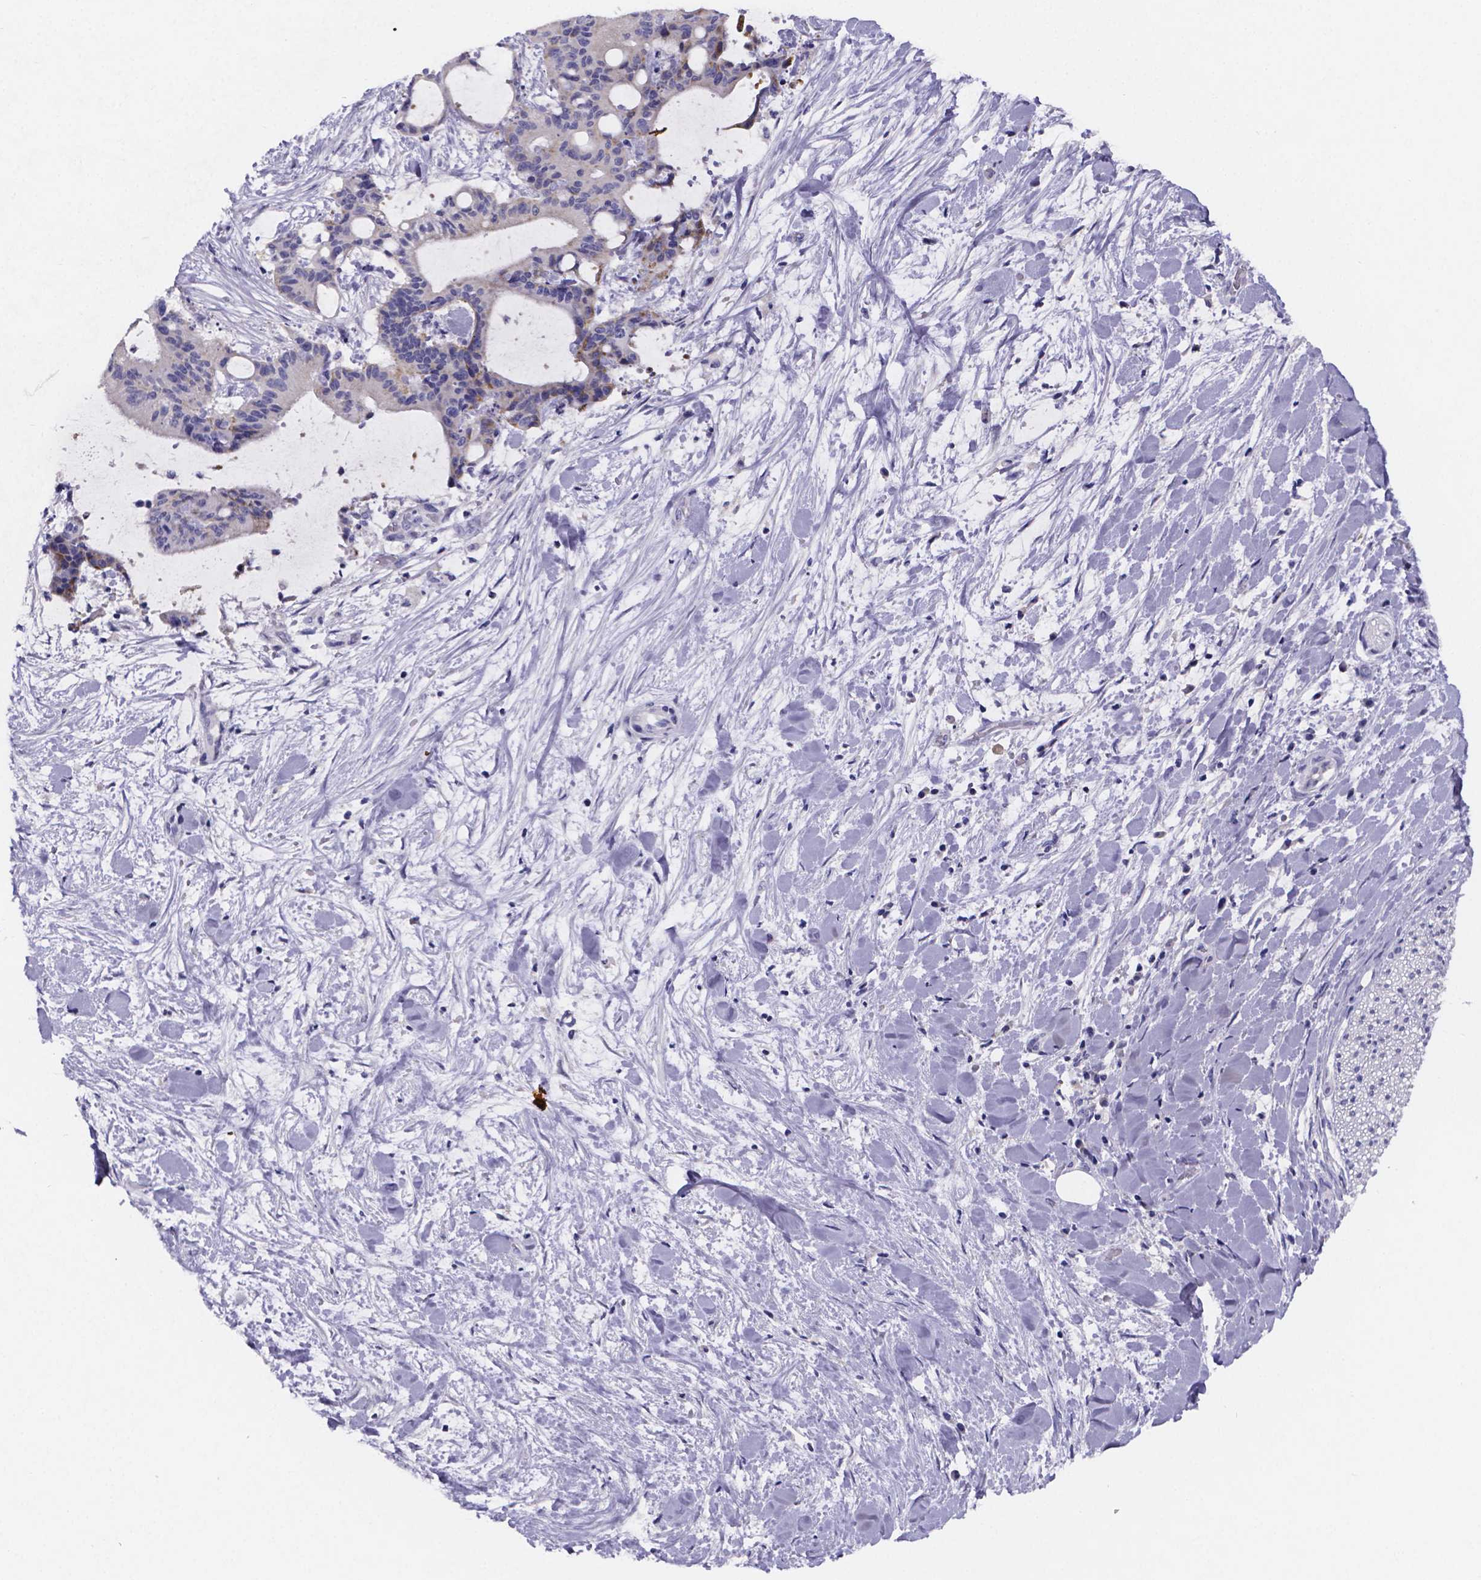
{"staining": {"intensity": "weak", "quantity": "<25%", "location": "cytoplasmic/membranous"}, "tissue": "liver cancer", "cell_type": "Tumor cells", "image_type": "cancer", "snomed": [{"axis": "morphology", "description": "Cholangiocarcinoma"}, {"axis": "topography", "description": "Liver"}], "caption": "Human liver cholangiocarcinoma stained for a protein using immunohistochemistry (IHC) displays no staining in tumor cells.", "gene": "PAH", "patient": {"sex": "female", "age": 73}}